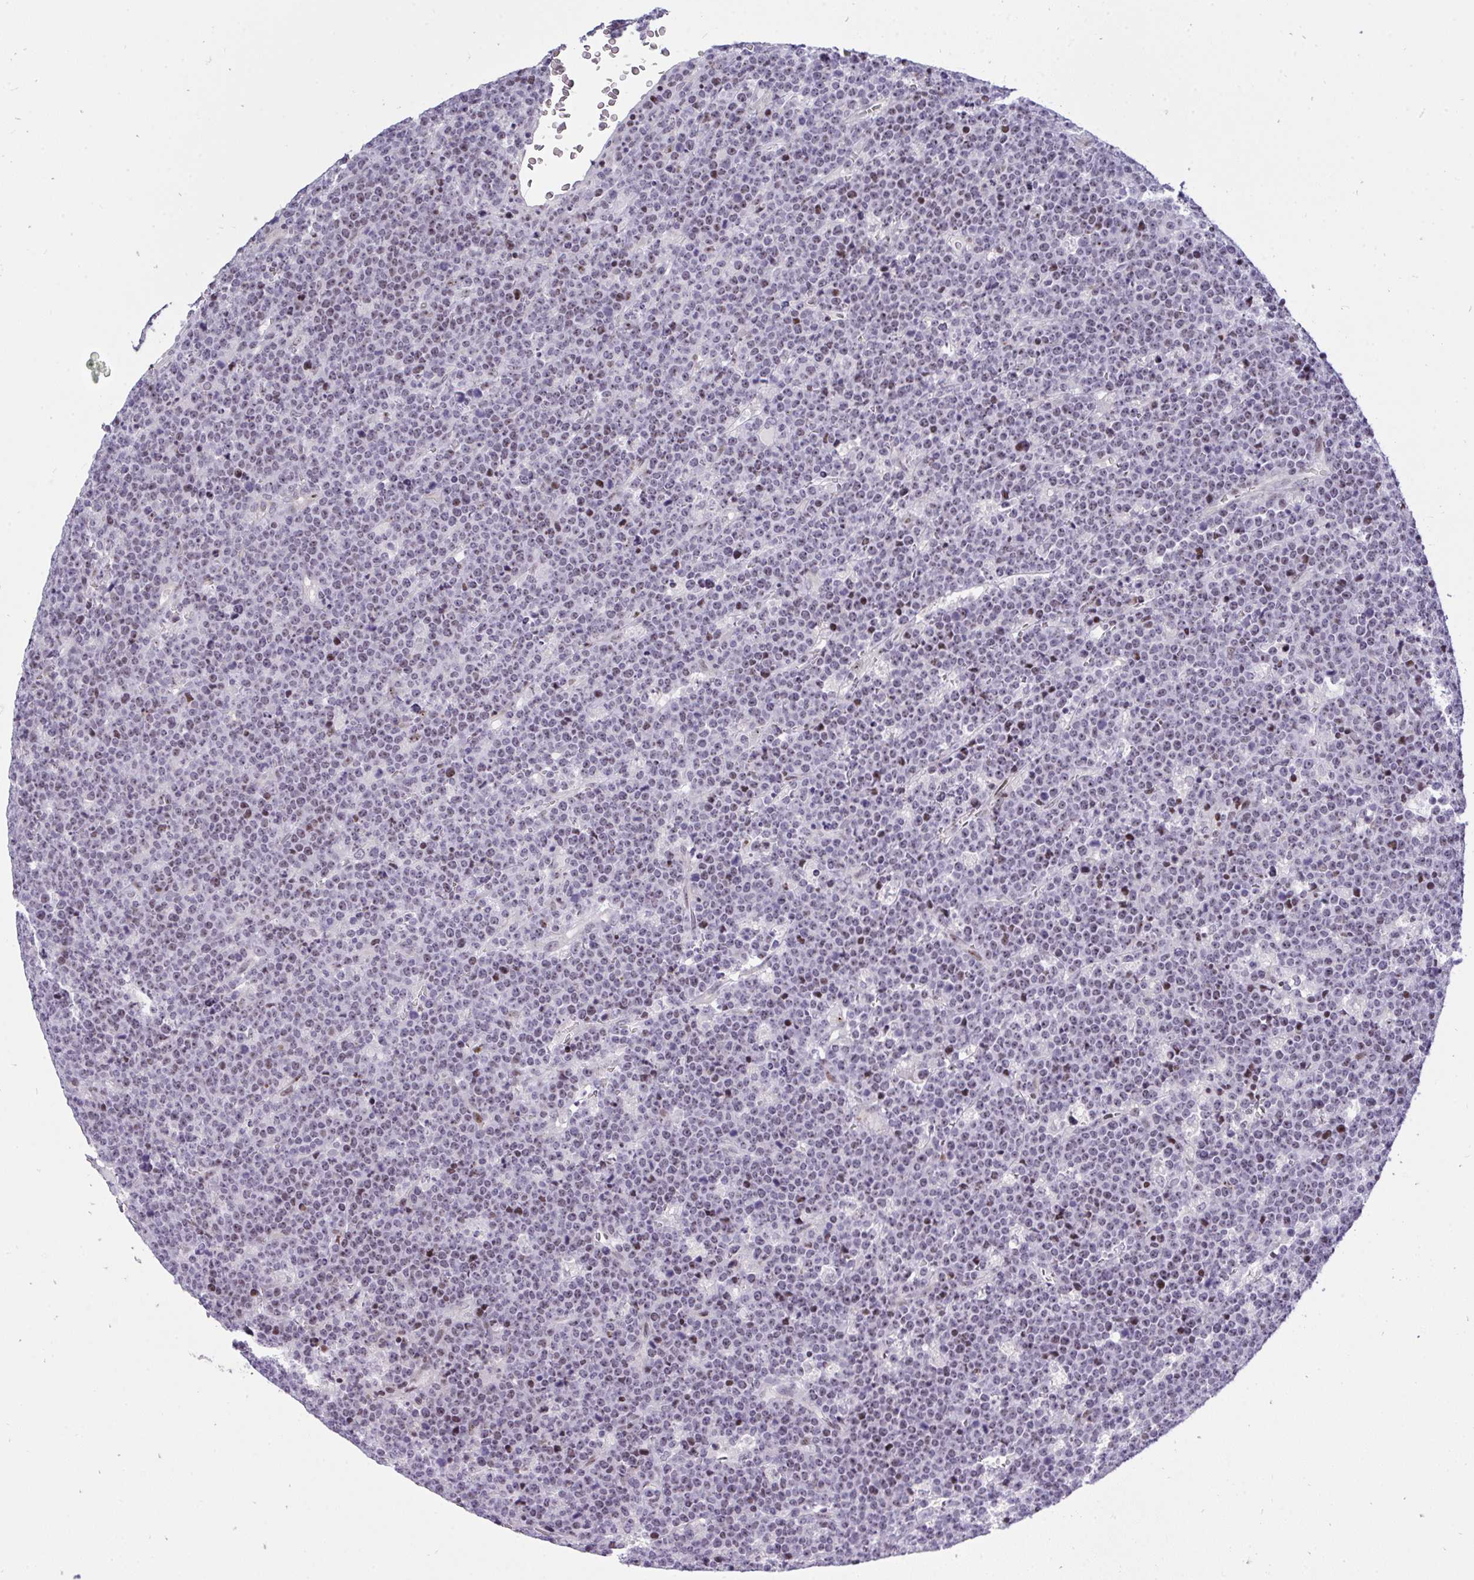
{"staining": {"intensity": "weak", "quantity": ">75%", "location": "nuclear"}, "tissue": "lymphoma", "cell_type": "Tumor cells", "image_type": "cancer", "snomed": [{"axis": "morphology", "description": "Malignant lymphoma, non-Hodgkin's type, High grade"}, {"axis": "topography", "description": "Ovary"}], "caption": "About >75% of tumor cells in human high-grade malignant lymphoma, non-Hodgkin's type show weak nuclear protein staining as visualized by brown immunohistochemical staining.", "gene": "PLPPR3", "patient": {"sex": "female", "age": 56}}